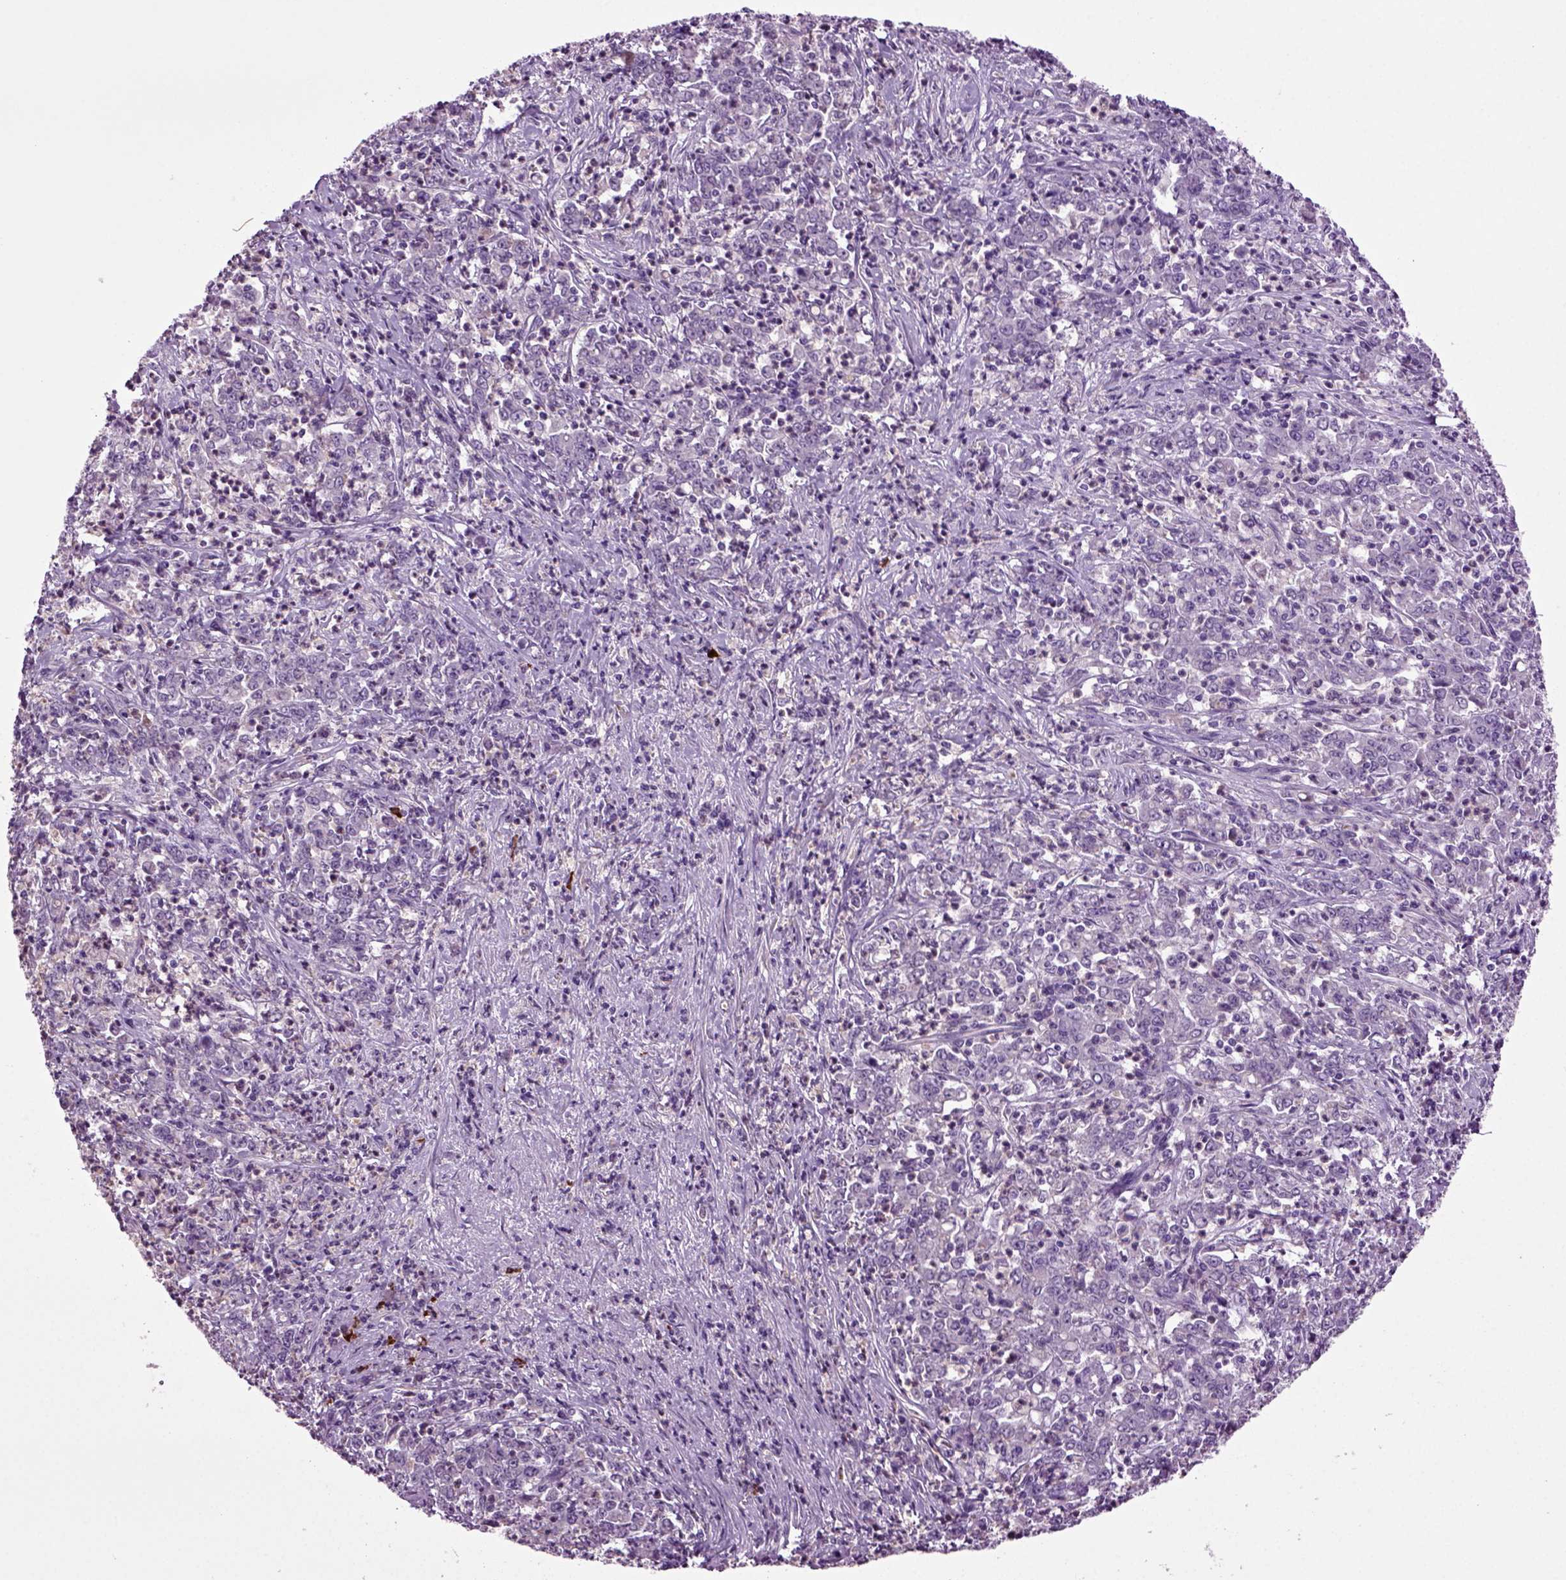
{"staining": {"intensity": "negative", "quantity": "none", "location": "none"}, "tissue": "stomach cancer", "cell_type": "Tumor cells", "image_type": "cancer", "snomed": [{"axis": "morphology", "description": "Adenocarcinoma, NOS"}, {"axis": "topography", "description": "Stomach, lower"}], "caption": "There is no significant positivity in tumor cells of stomach adenocarcinoma.", "gene": "FGF11", "patient": {"sex": "female", "age": 71}}